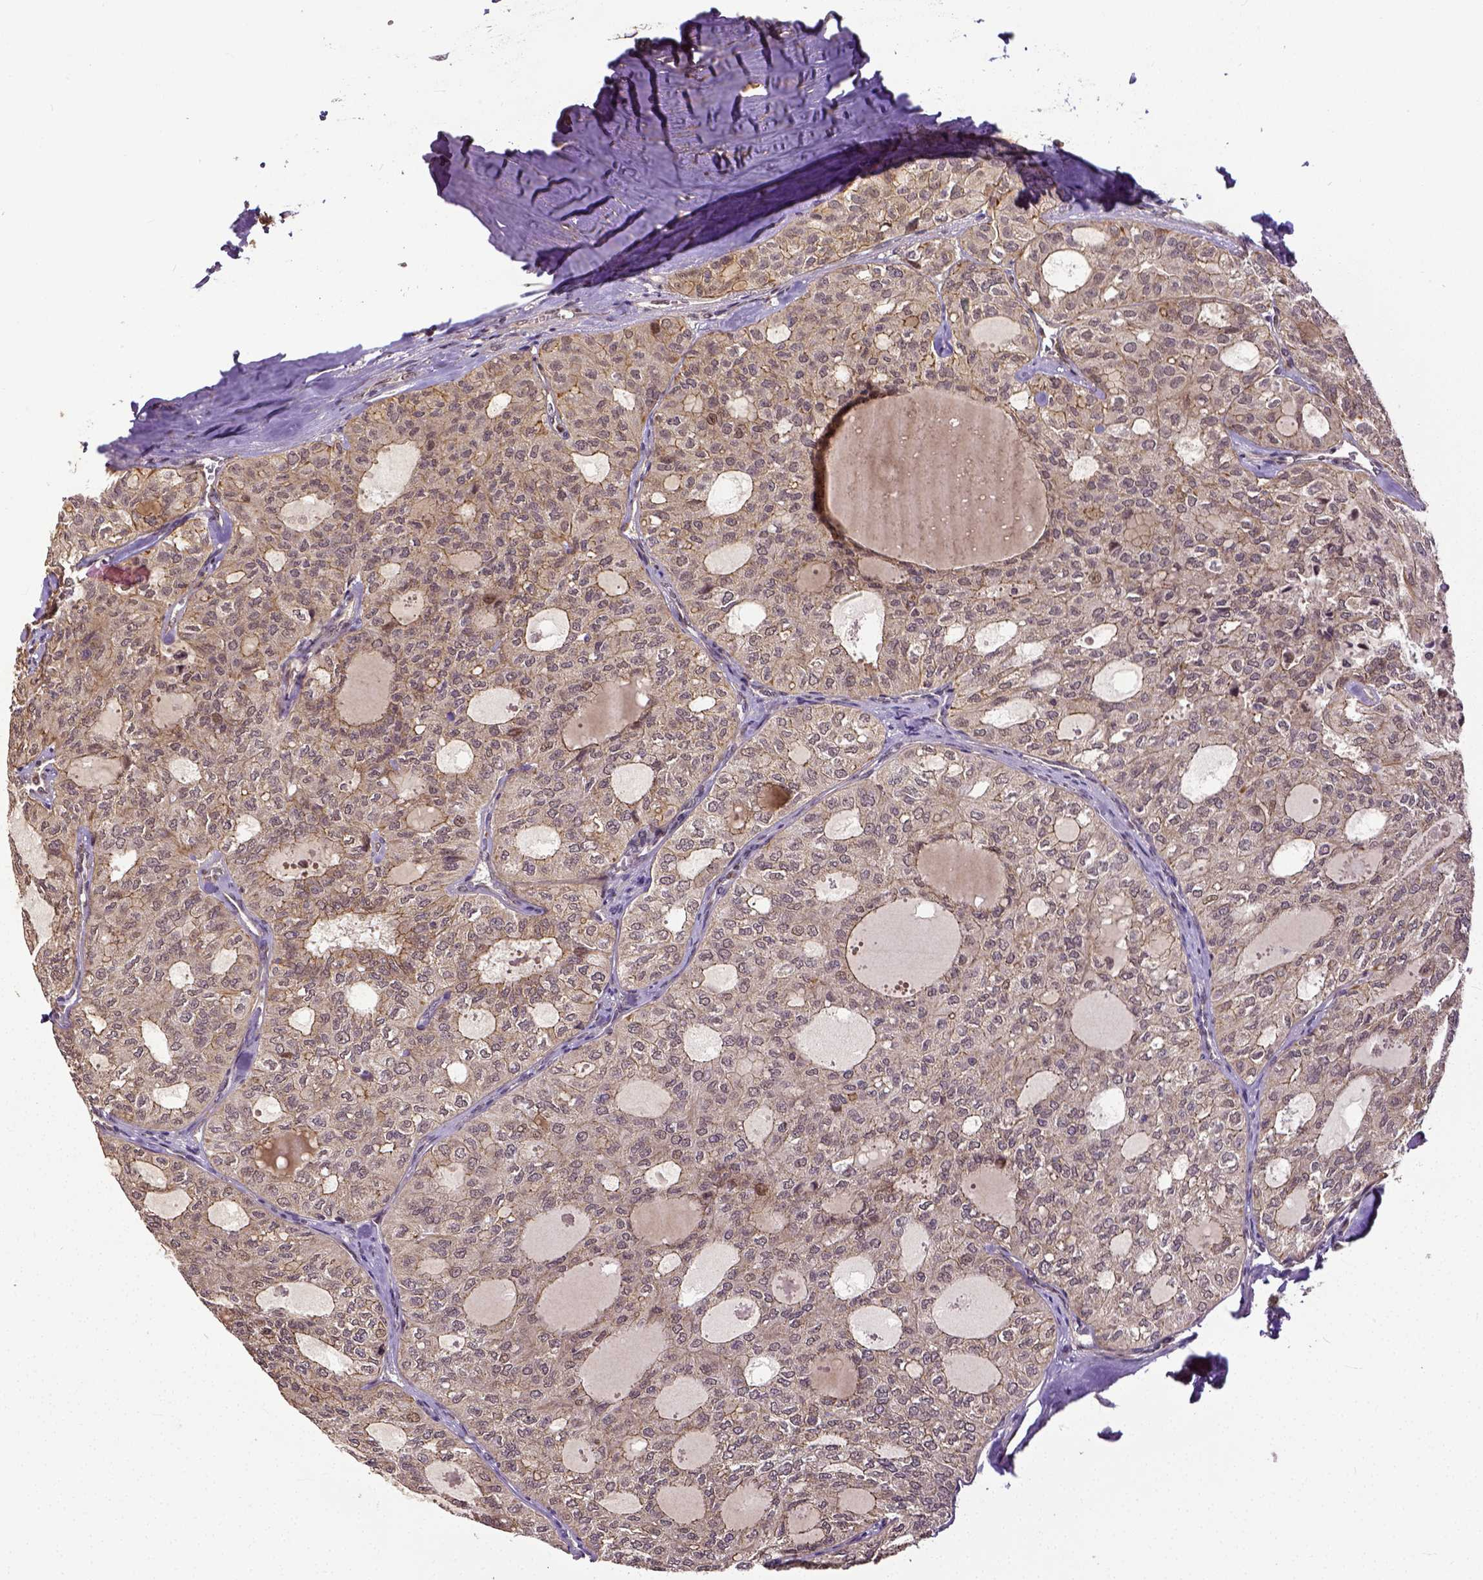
{"staining": {"intensity": "weak", "quantity": "25%-75%", "location": "cytoplasmic/membranous"}, "tissue": "thyroid cancer", "cell_type": "Tumor cells", "image_type": "cancer", "snomed": [{"axis": "morphology", "description": "Follicular adenoma carcinoma, NOS"}, {"axis": "topography", "description": "Thyroid gland"}], "caption": "This is a micrograph of immunohistochemistry (IHC) staining of thyroid cancer, which shows weak positivity in the cytoplasmic/membranous of tumor cells.", "gene": "DICER1", "patient": {"sex": "male", "age": 75}}